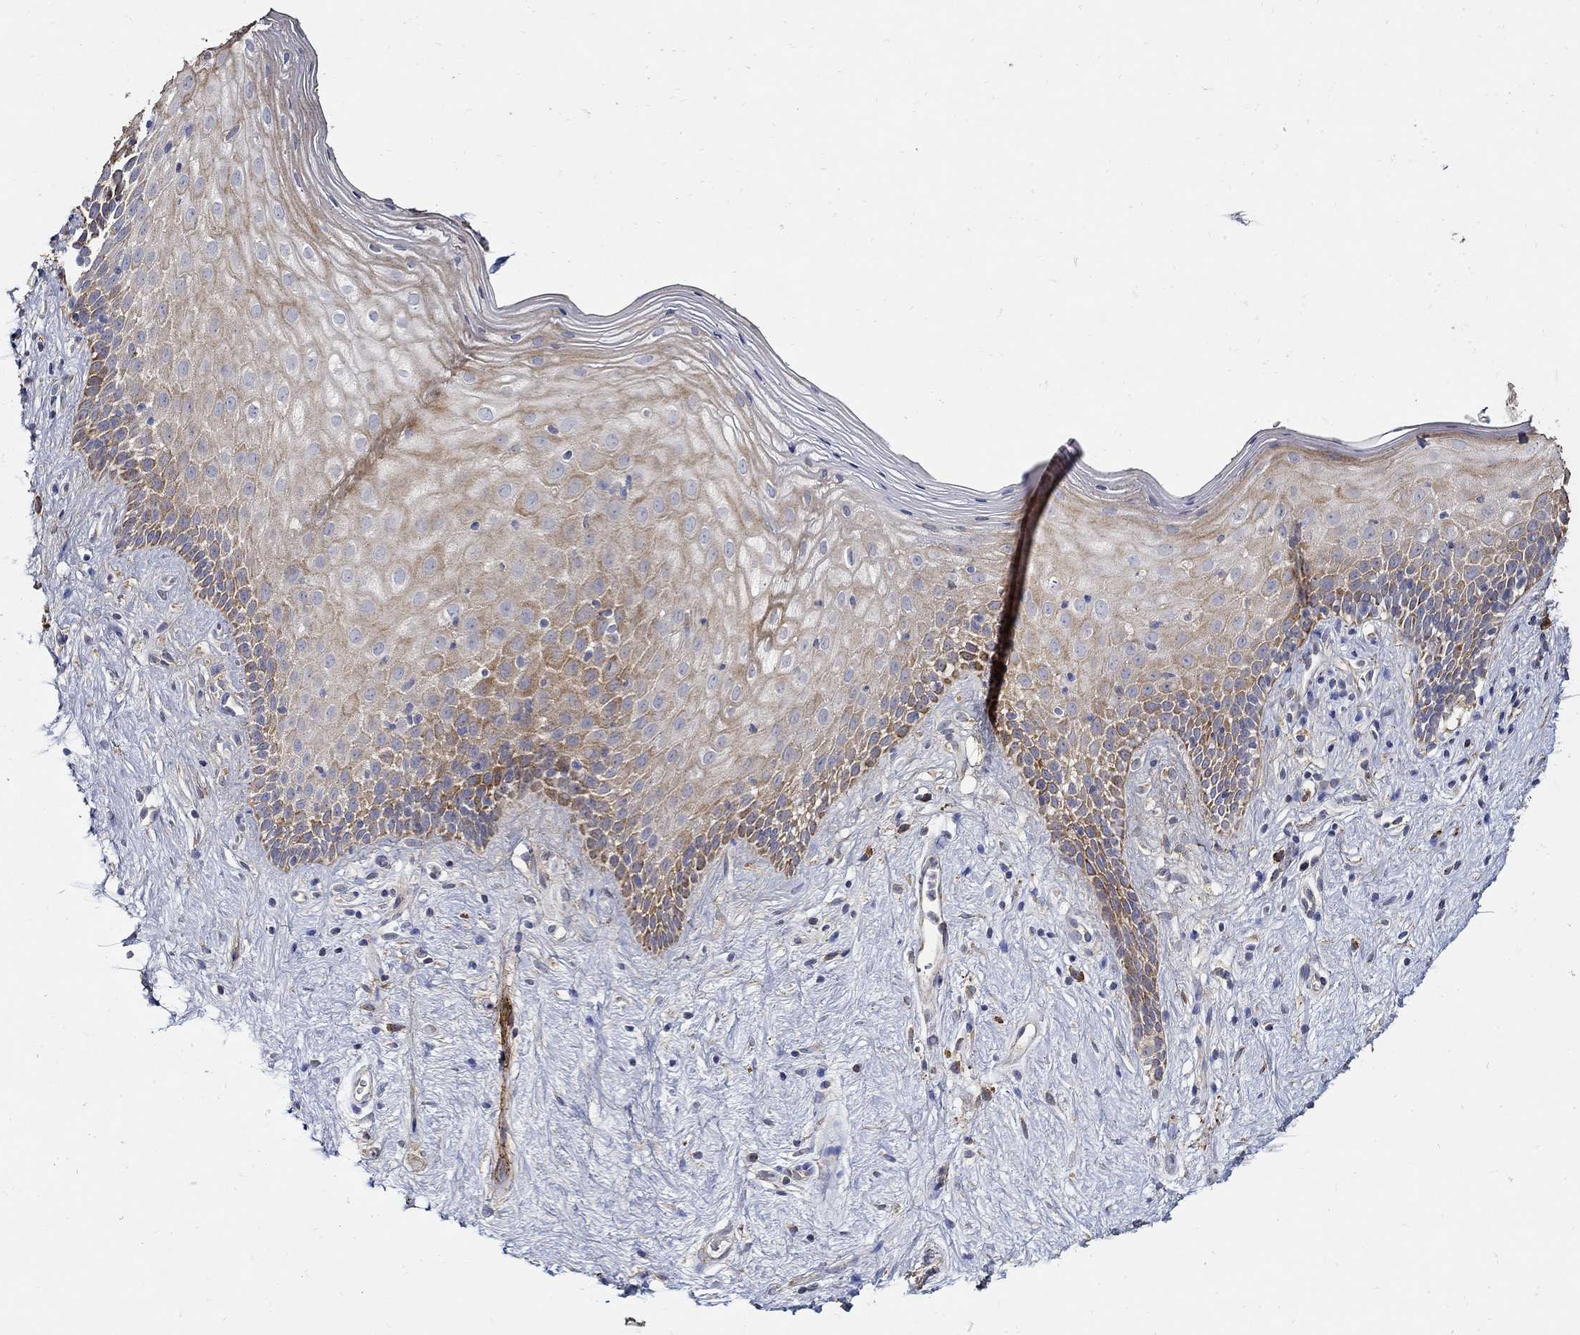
{"staining": {"intensity": "weak", "quantity": "25%-75%", "location": "cytoplasmic/membranous"}, "tissue": "vagina", "cell_type": "Squamous epithelial cells", "image_type": "normal", "snomed": [{"axis": "morphology", "description": "Normal tissue, NOS"}, {"axis": "topography", "description": "Vagina"}], "caption": "Protein analysis of unremarkable vagina exhibits weak cytoplasmic/membranous expression in about 25%-75% of squamous epithelial cells.", "gene": "EMILIN3", "patient": {"sex": "female", "age": 47}}